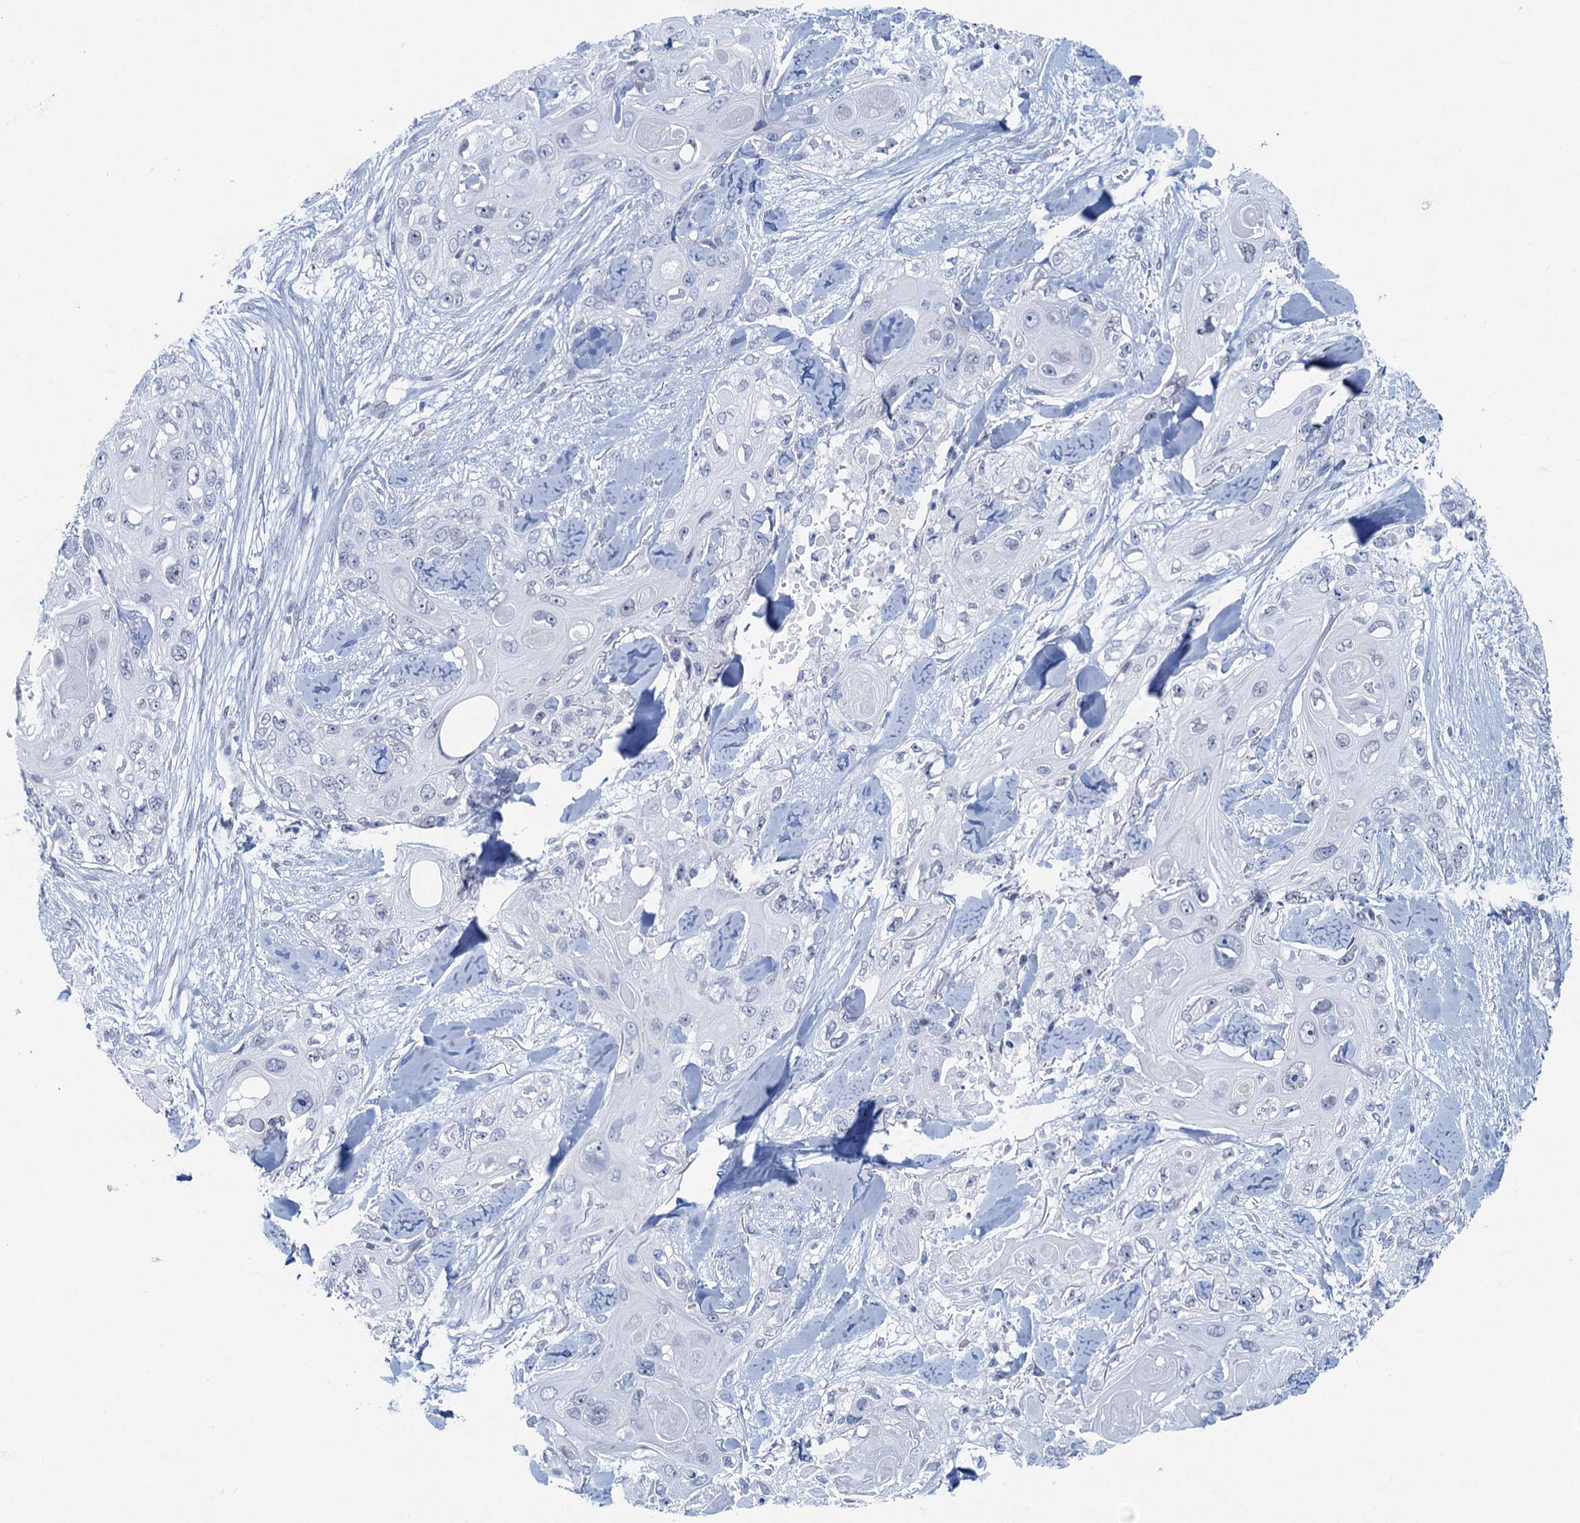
{"staining": {"intensity": "negative", "quantity": "none", "location": "none"}, "tissue": "skin cancer", "cell_type": "Tumor cells", "image_type": "cancer", "snomed": [{"axis": "morphology", "description": "Normal tissue, NOS"}, {"axis": "morphology", "description": "Squamous cell carcinoma, NOS"}, {"axis": "topography", "description": "Skin"}], "caption": "This is an immunohistochemistry (IHC) histopathology image of human skin cancer. There is no staining in tumor cells.", "gene": "HAPSTR1", "patient": {"sex": "male", "age": 72}}